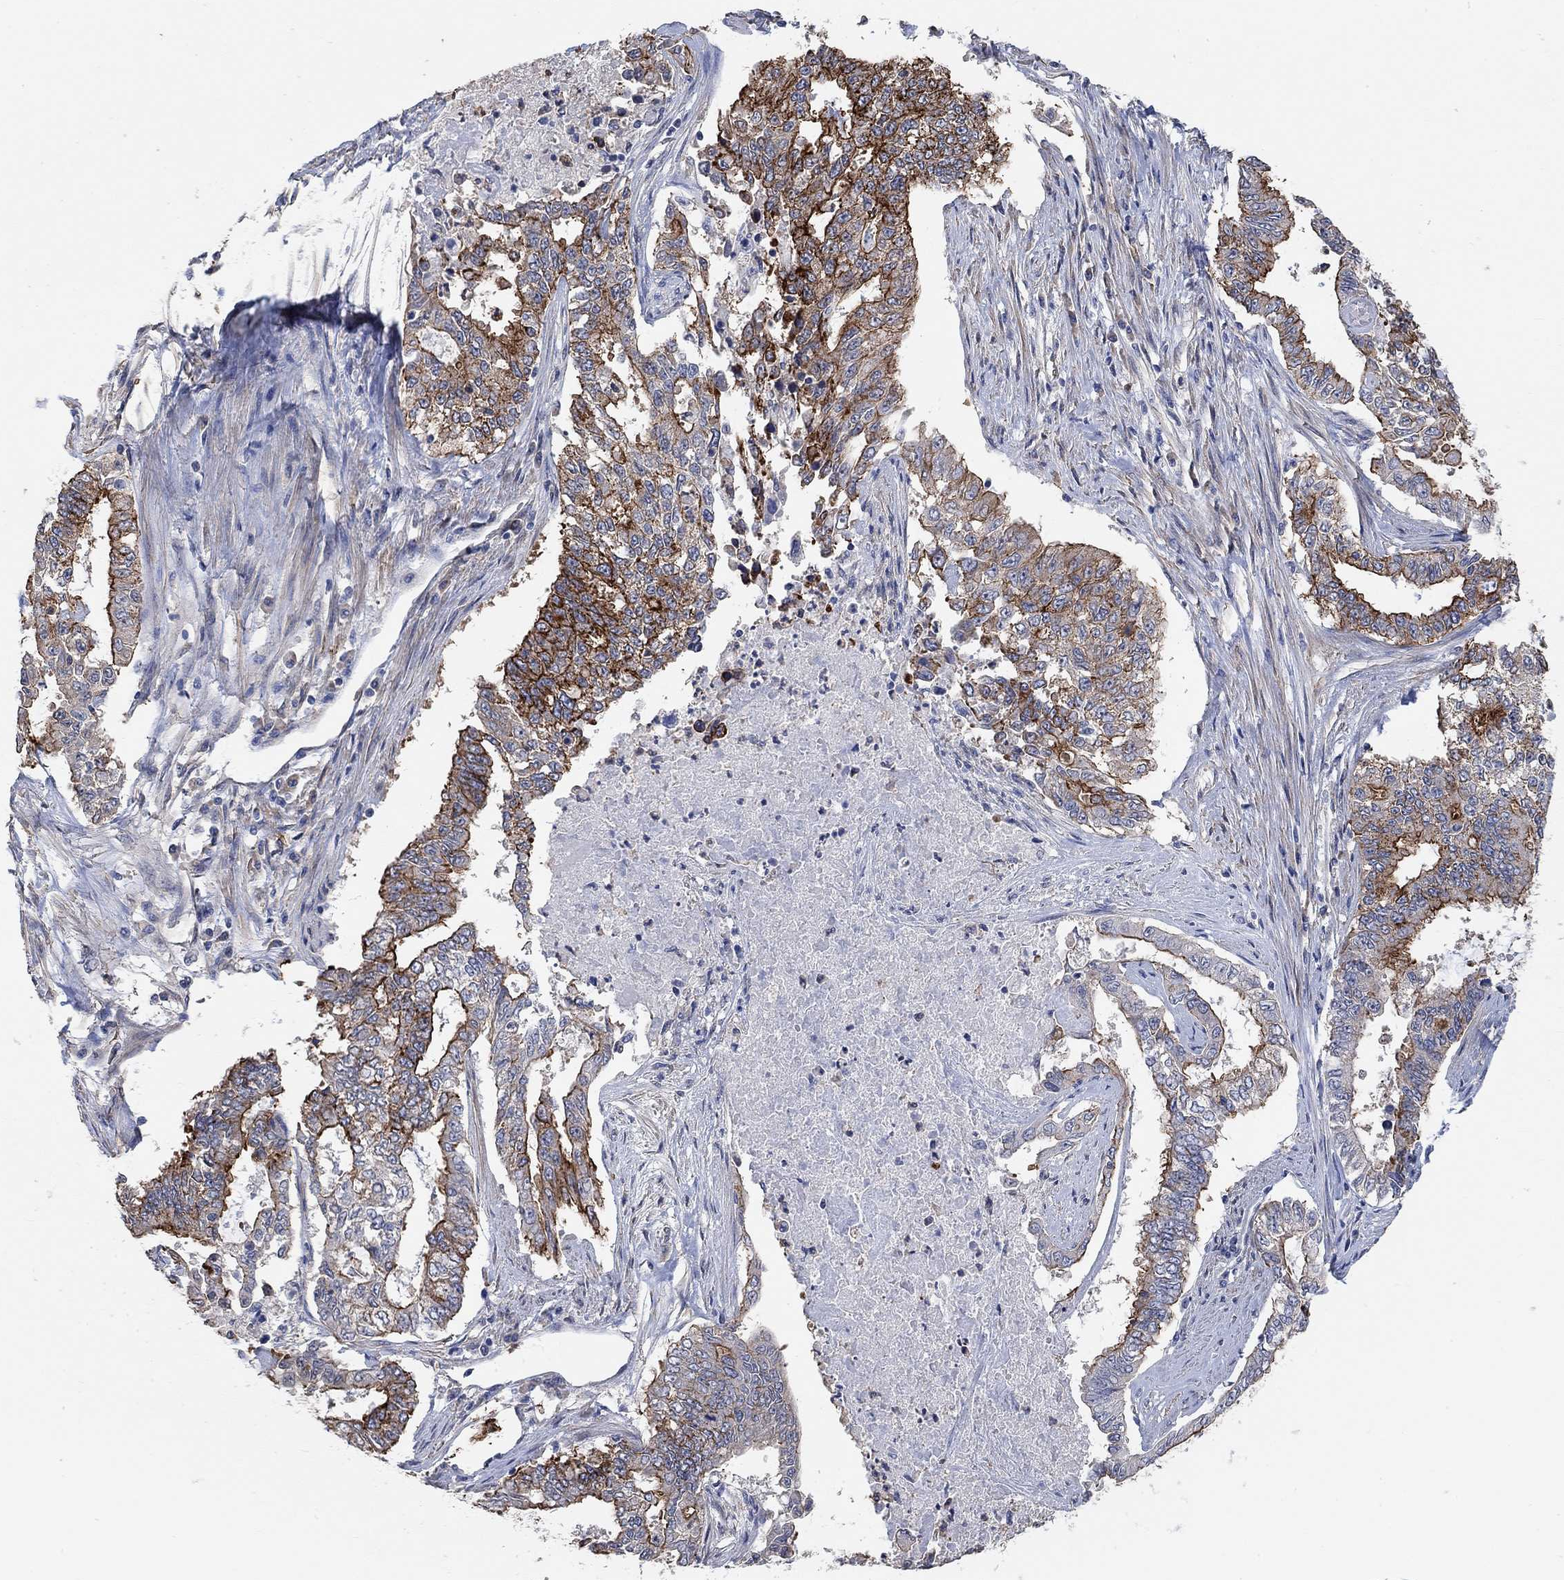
{"staining": {"intensity": "strong", "quantity": "25%-75%", "location": "cytoplasmic/membranous"}, "tissue": "endometrial cancer", "cell_type": "Tumor cells", "image_type": "cancer", "snomed": [{"axis": "morphology", "description": "Adenocarcinoma, NOS"}, {"axis": "topography", "description": "Uterus"}], "caption": "Brown immunohistochemical staining in human endometrial cancer displays strong cytoplasmic/membranous expression in approximately 25%-75% of tumor cells.", "gene": "SYT16", "patient": {"sex": "female", "age": 59}}